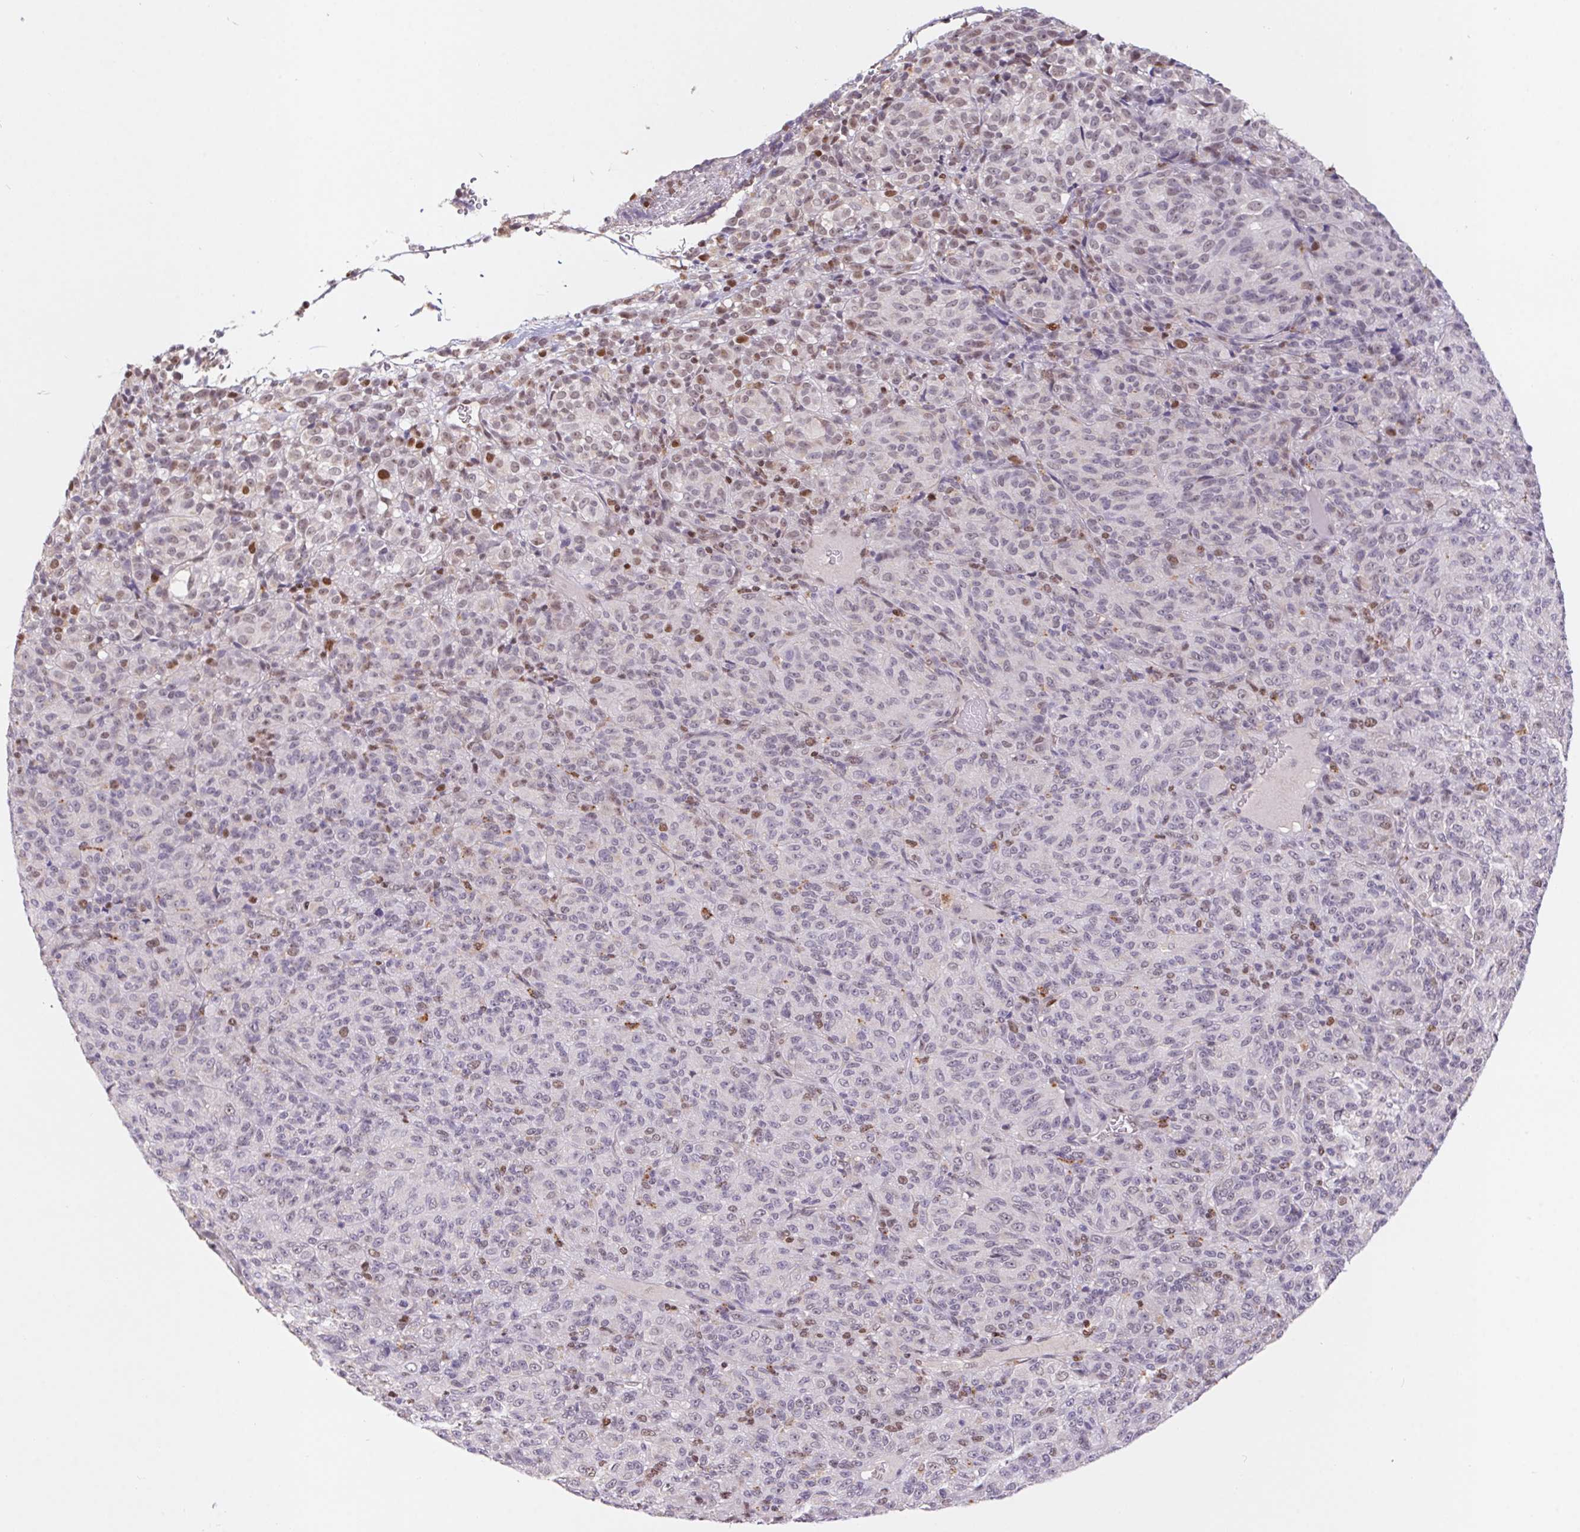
{"staining": {"intensity": "moderate", "quantity": "<25%", "location": "nuclear"}, "tissue": "melanoma", "cell_type": "Tumor cells", "image_type": "cancer", "snomed": [{"axis": "morphology", "description": "Malignant melanoma, Metastatic site"}, {"axis": "topography", "description": "Brain"}], "caption": "Malignant melanoma (metastatic site) was stained to show a protein in brown. There is low levels of moderate nuclear expression in about <25% of tumor cells.", "gene": "POLD3", "patient": {"sex": "female", "age": 56}}